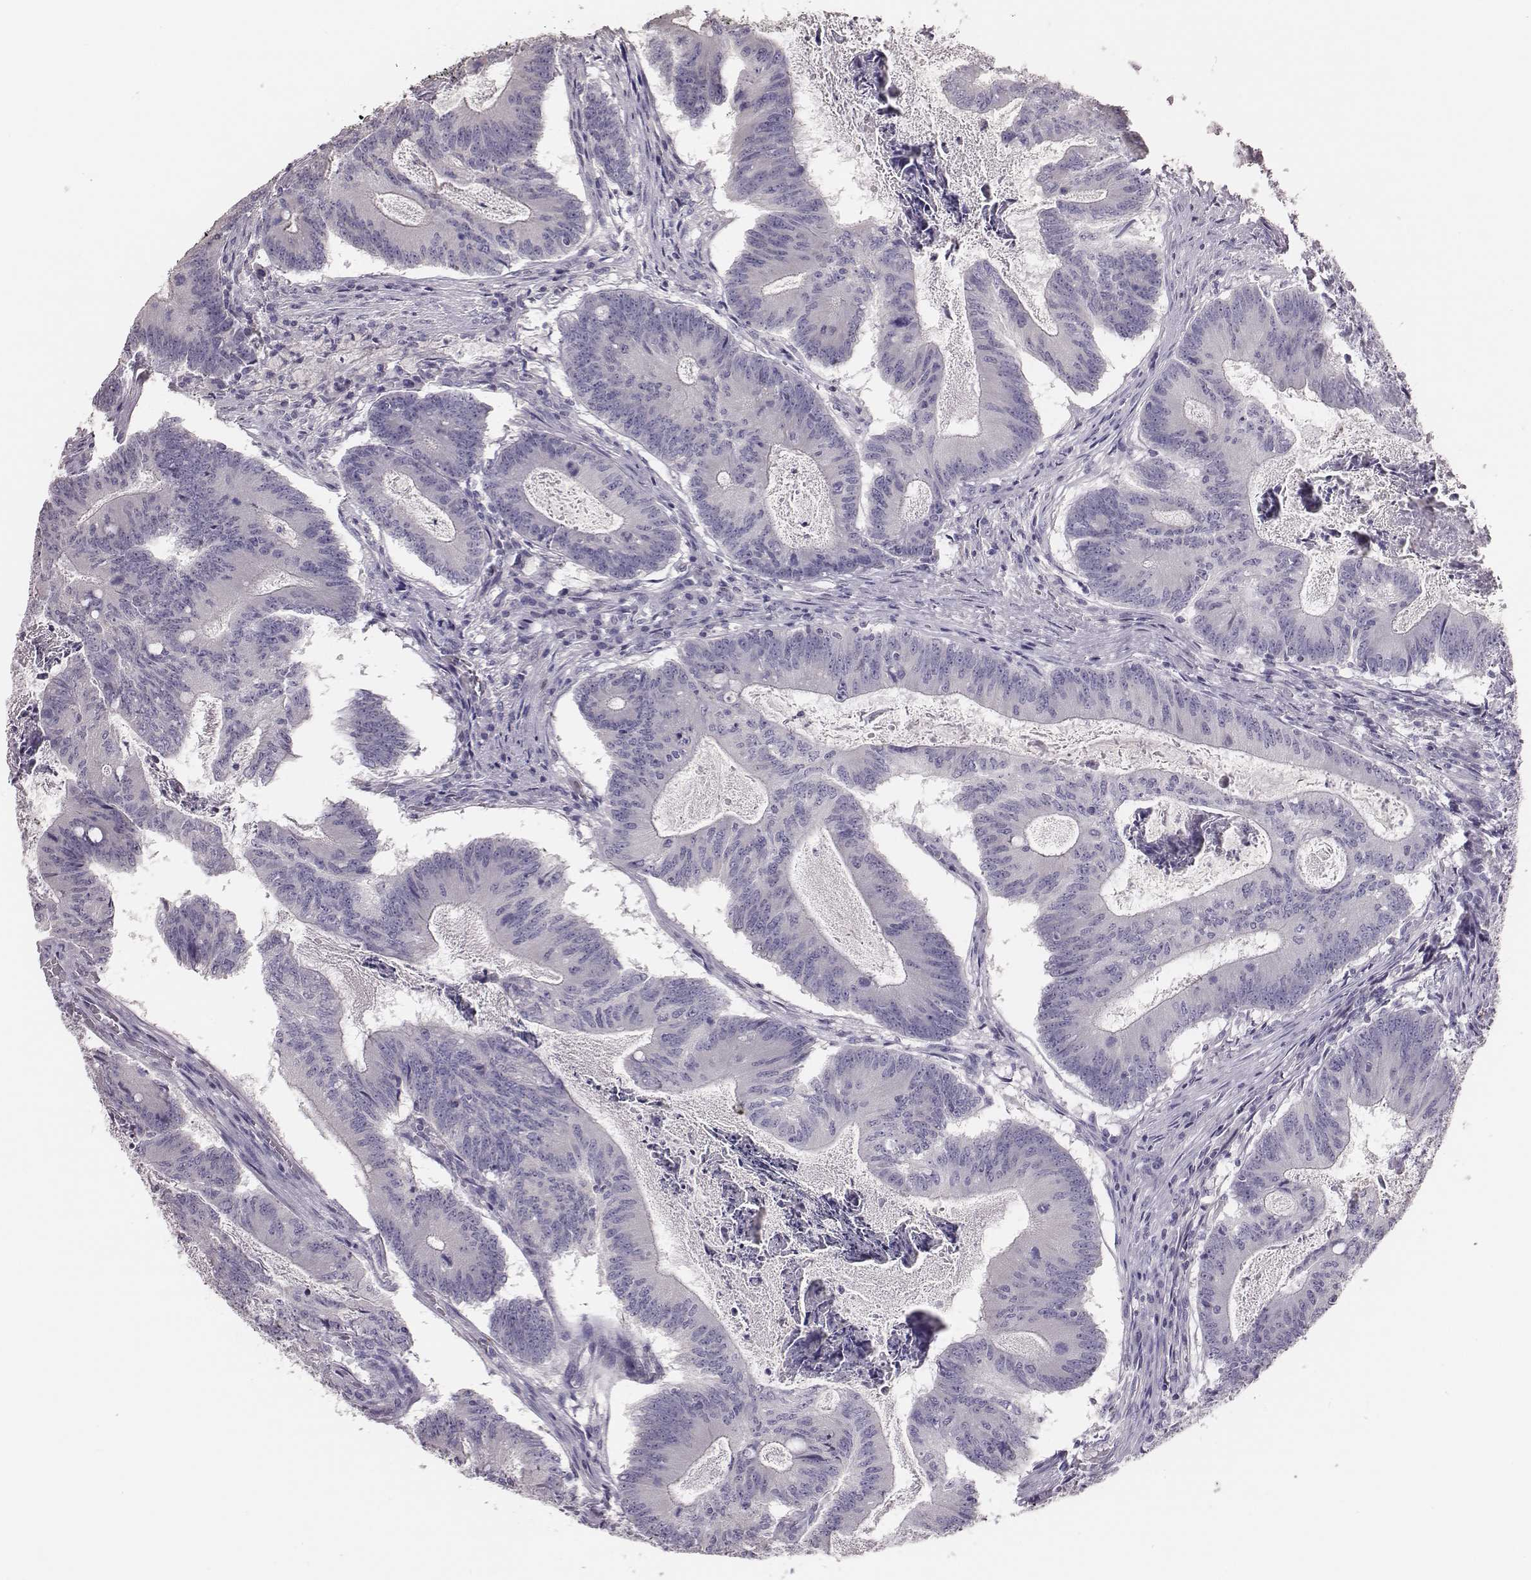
{"staining": {"intensity": "negative", "quantity": "none", "location": "none"}, "tissue": "colorectal cancer", "cell_type": "Tumor cells", "image_type": "cancer", "snomed": [{"axis": "morphology", "description": "Adenocarcinoma, NOS"}, {"axis": "topography", "description": "Colon"}], "caption": "There is no significant staining in tumor cells of colorectal adenocarcinoma.", "gene": "P2RY10", "patient": {"sex": "female", "age": 70}}